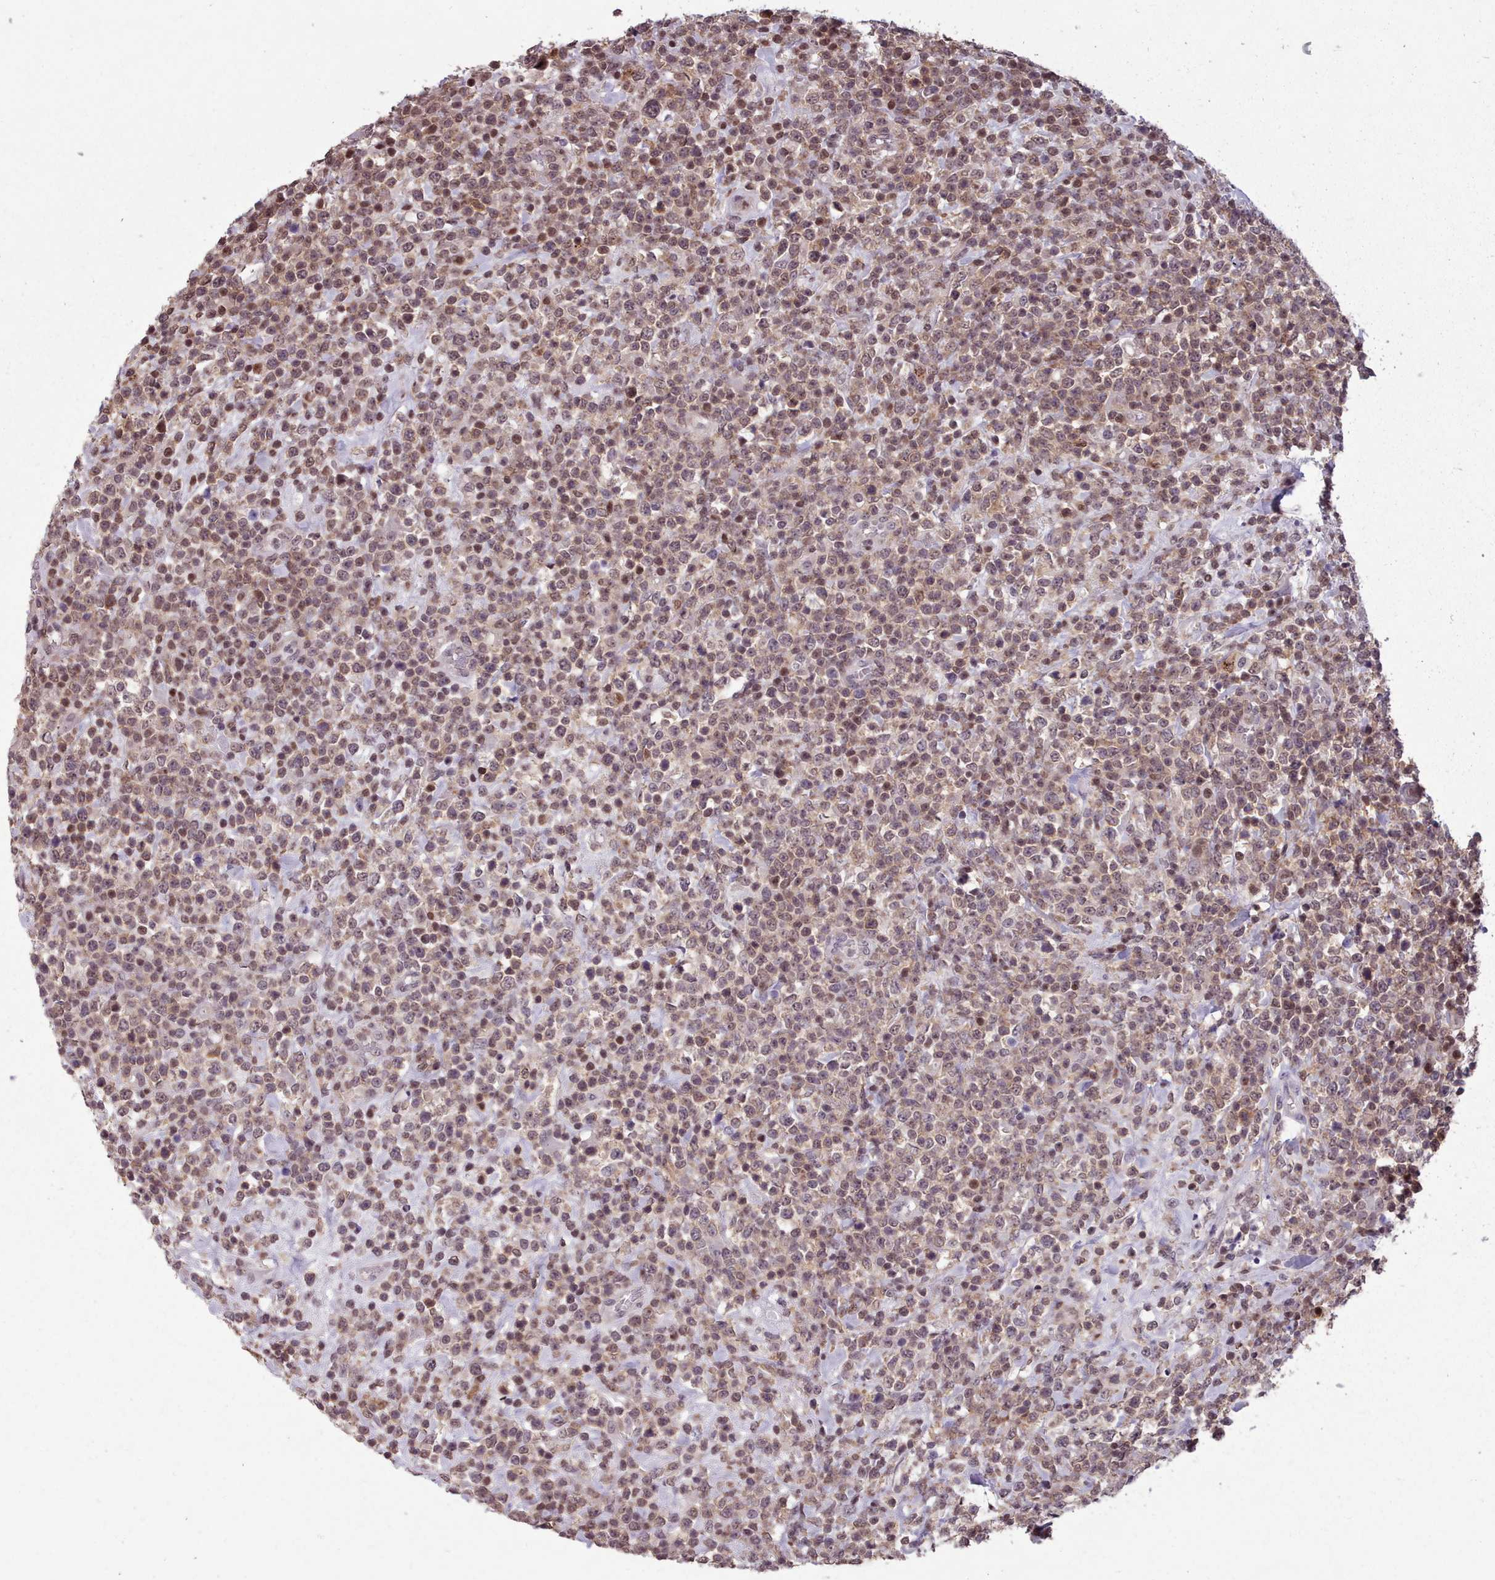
{"staining": {"intensity": "moderate", "quantity": ">75%", "location": "nuclear"}, "tissue": "lymphoma", "cell_type": "Tumor cells", "image_type": "cancer", "snomed": [{"axis": "morphology", "description": "Malignant lymphoma, non-Hodgkin's type, High grade"}, {"axis": "topography", "description": "Colon"}], "caption": "This histopathology image reveals immunohistochemistry staining of human high-grade malignant lymphoma, non-Hodgkin's type, with medium moderate nuclear expression in about >75% of tumor cells.", "gene": "ENSA", "patient": {"sex": "female", "age": 53}}